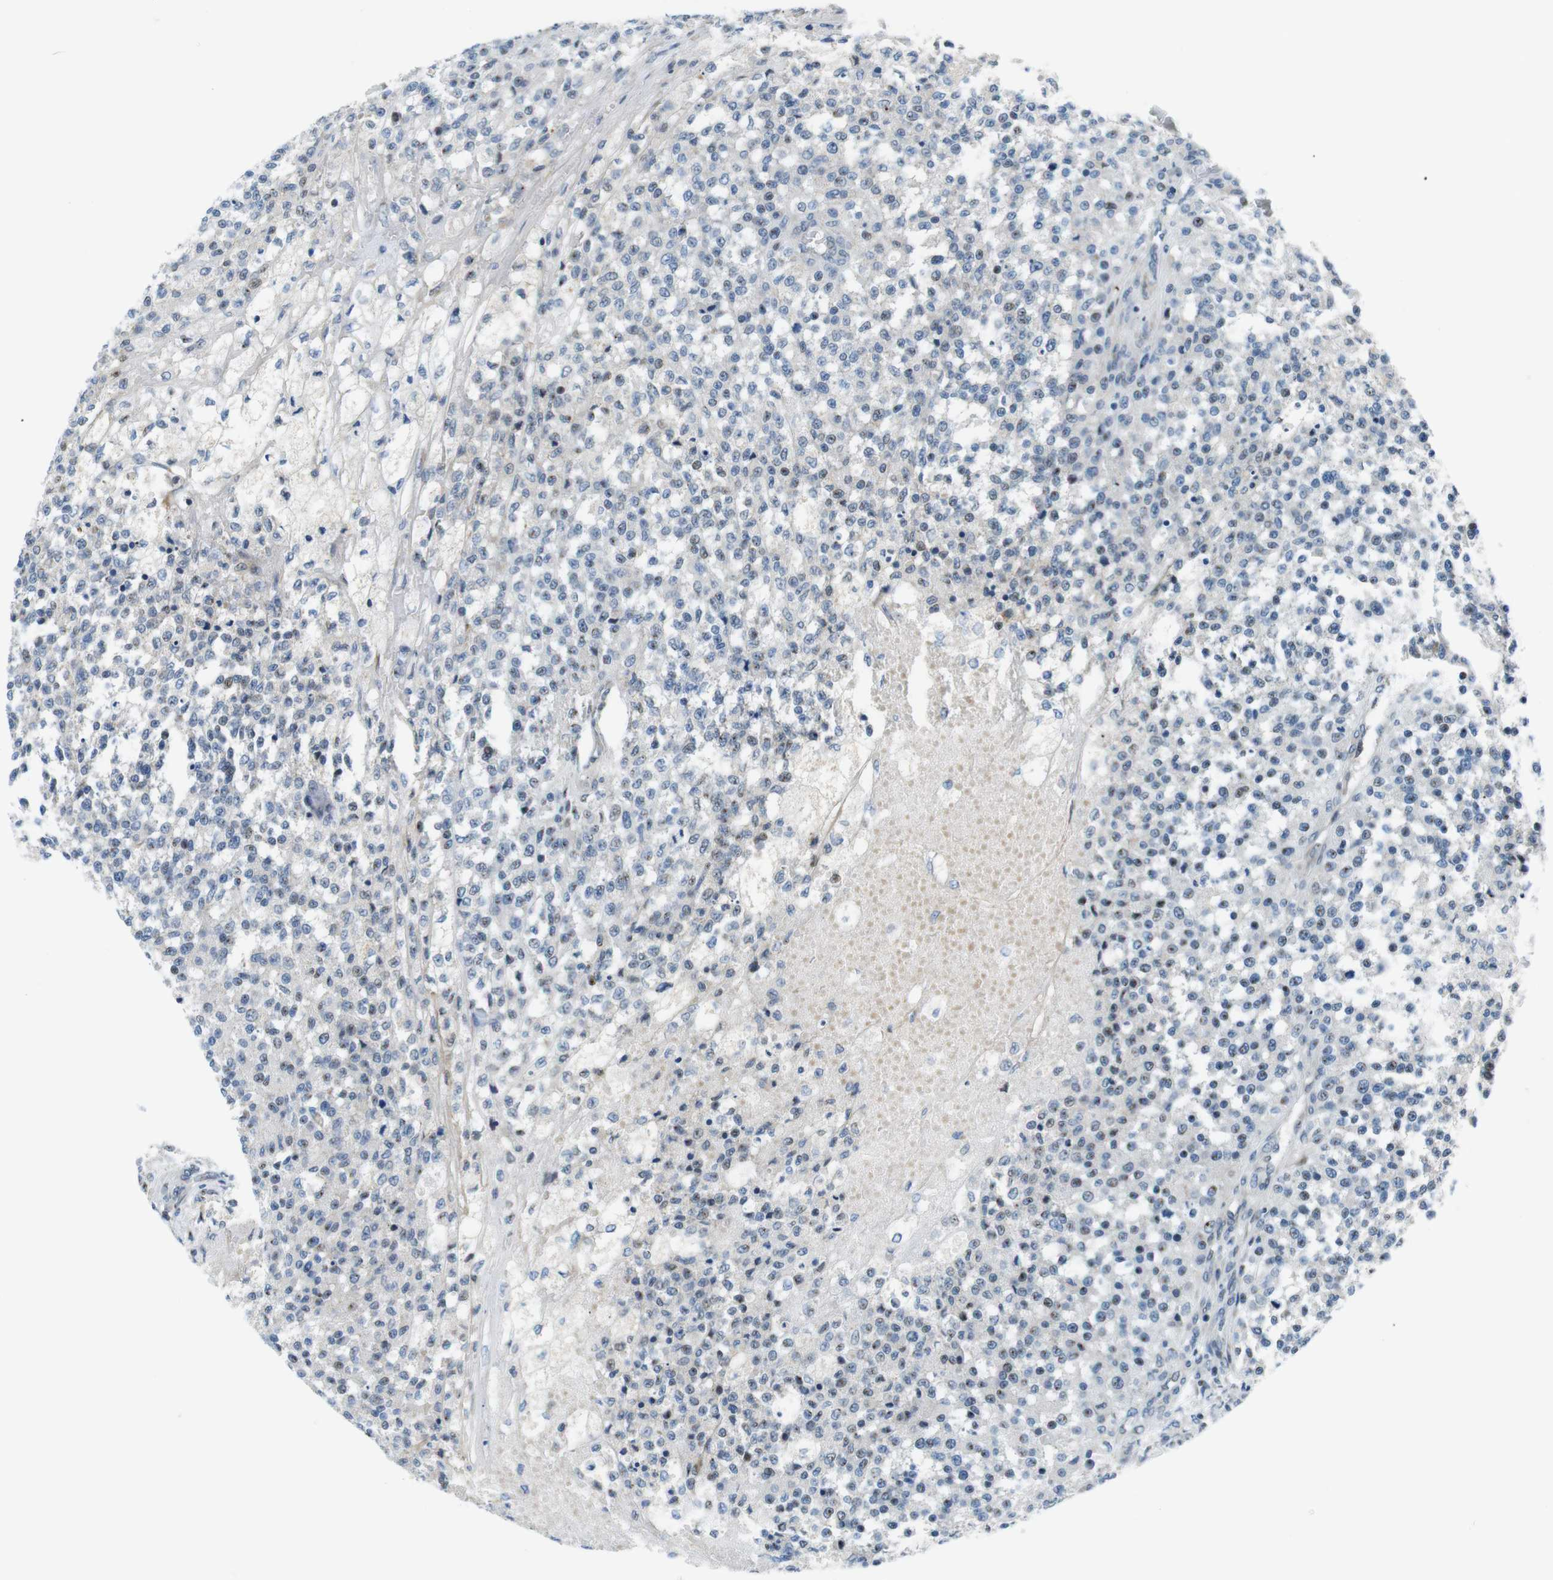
{"staining": {"intensity": "negative", "quantity": "none", "location": "none"}, "tissue": "testis cancer", "cell_type": "Tumor cells", "image_type": "cancer", "snomed": [{"axis": "morphology", "description": "Seminoma, NOS"}, {"axis": "topography", "description": "Testis"}], "caption": "Tumor cells are negative for brown protein staining in seminoma (testis).", "gene": "ZDHHC3", "patient": {"sex": "male", "age": 59}}